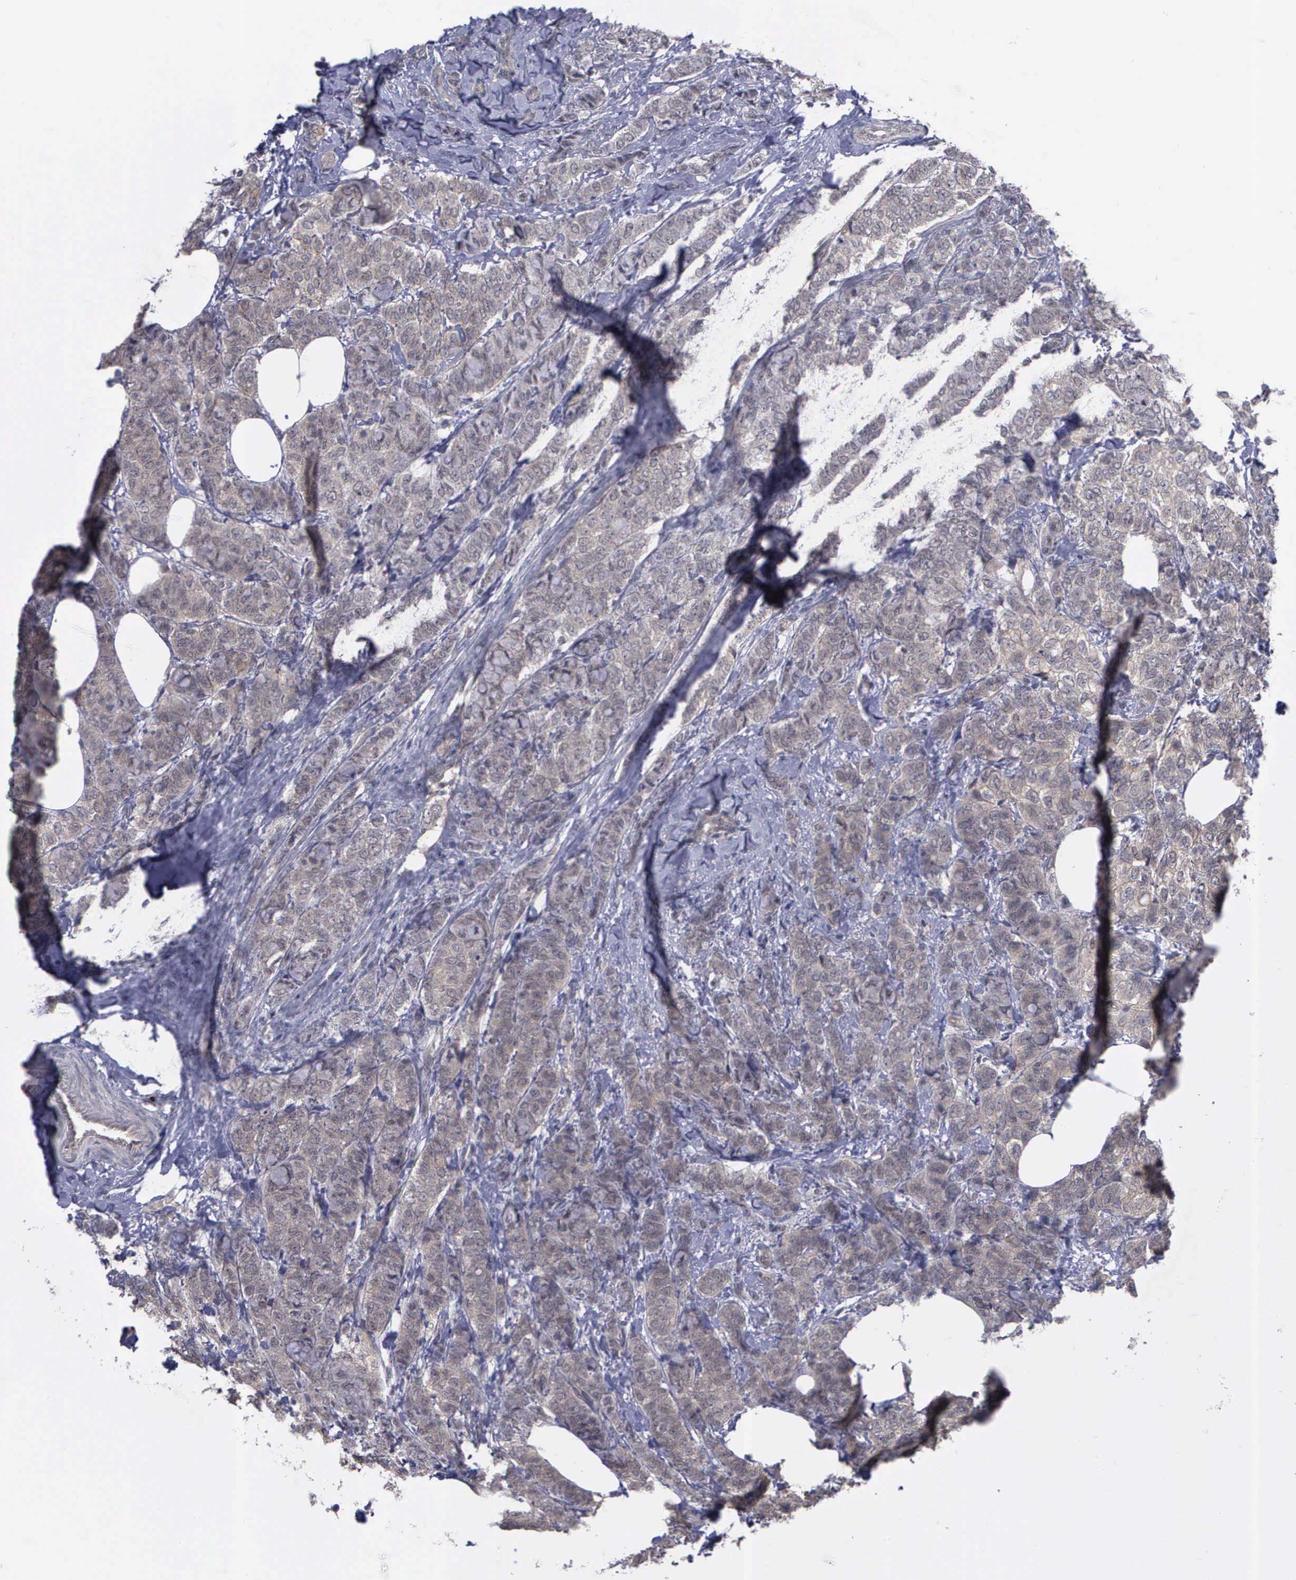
{"staining": {"intensity": "weak", "quantity": ">75%", "location": "cytoplasmic/membranous"}, "tissue": "breast cancer", "cell_type": "Tumor cells", "image_type": "cancer", "snomed": [{"axis": "morphology", "description": "Lobular carcinoma"}, {"axis": "topography", "description": "Breast"}], "caption": "The image exhibits staining of breast cancer (lobular carcinoma), revealing weak cytoplasmic/membranous protein positivity (brown color) within tumor cells.", "gene": "MAP3K9", "patient": {"sex": "female", "age": 60}}